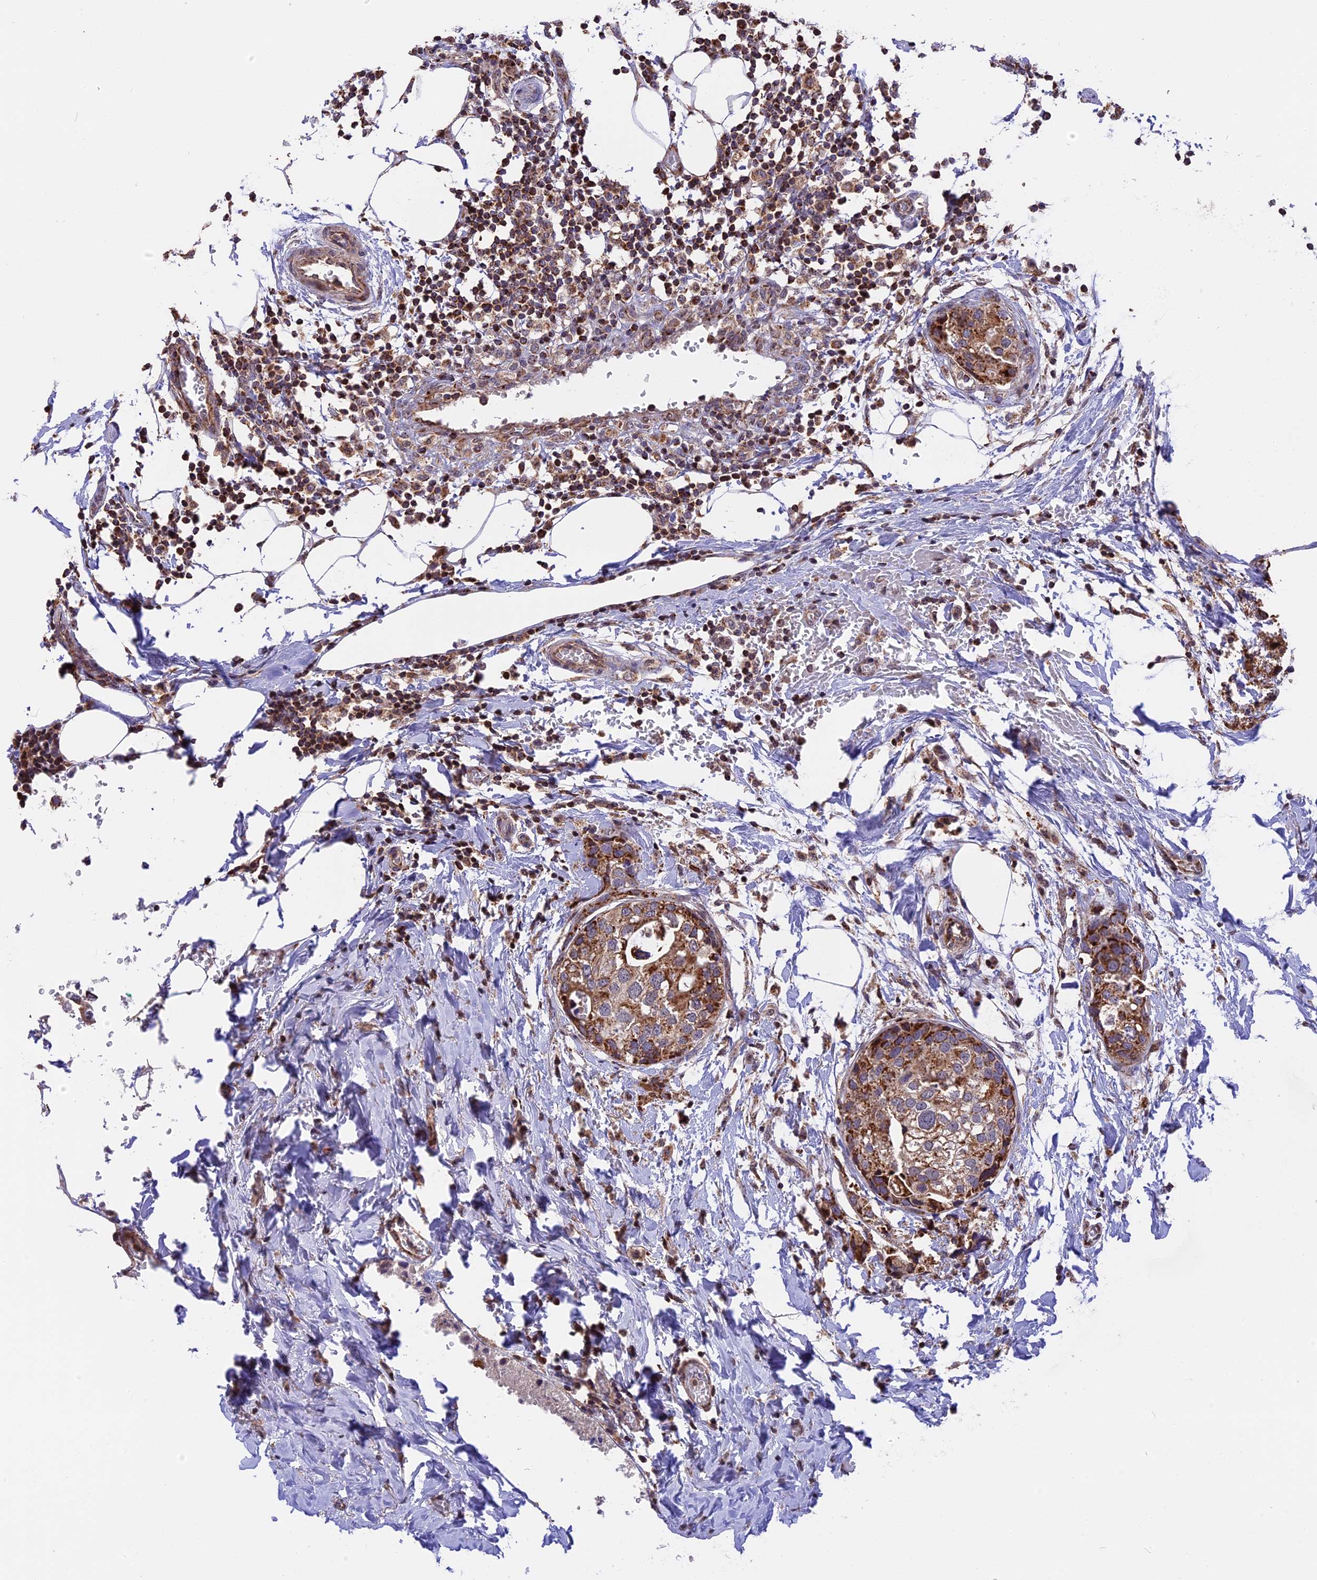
{"staining": {"intensity": "moderate", "quantity": "25%-75%", "location": "cytoplasmic/membranous"}, "tissue": "urothelial cancer", "cell_type": "Tumor cells", "image_type": "cancer", "snomed": [{"axis": "morphology", "description": "Urothelial carcinoma, High grade"}, {"axis": "topography", "description": "Urinary bladder"}], "caption": "Protein expression analysis of human urothelial carcinoma (high-grade) reveals moderate cytoplasmic/membranous expression in approximately 25%-75% of tumor cells.", "gene": "RERGL", "patient": {"sex": "male", "age": 64}}